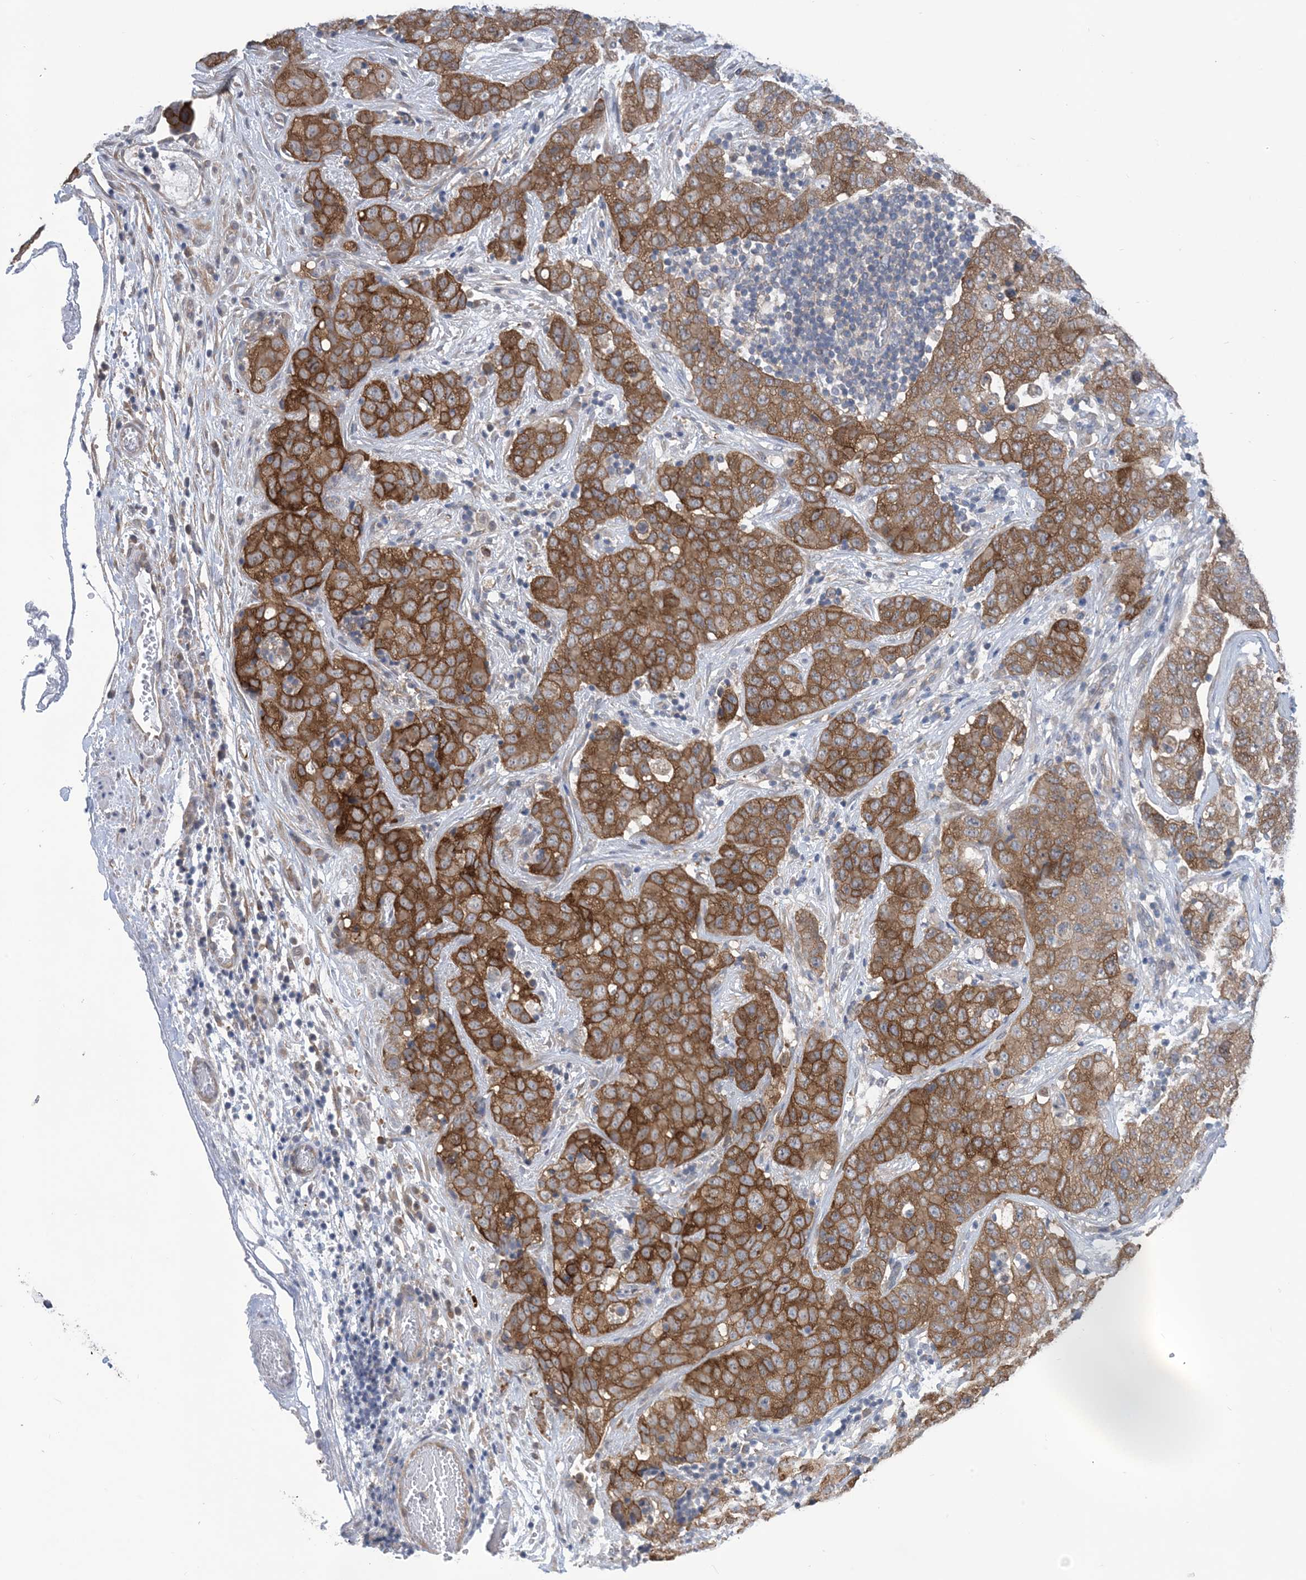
{"staining": {"intensity": "strong", "quantity": ">75%", "location": "cytoplasmic/membranous"}, "tissue": "stomach cancer", "cell_type": "Tumor cells", "image_type": "cancer", "snomed": [{"axis": "morphology", "description": "Normal tissue, NOS"}, {"axis": "morphology", "description": "Adenocarcinoma, NOS"}, {"axis": "topography", "description": "Lymph node"}, {"axis": "topography", "description": "Stomach"}], "caption": "The micrograph demonstrates staining of stomach cancer (adenocarcinoma), revealing strong cytoplasmic/membranous protein staining (brown color) within tumor cells.", "gene": "EHBP1", "patient": {"sex": "male", "age": 48}}